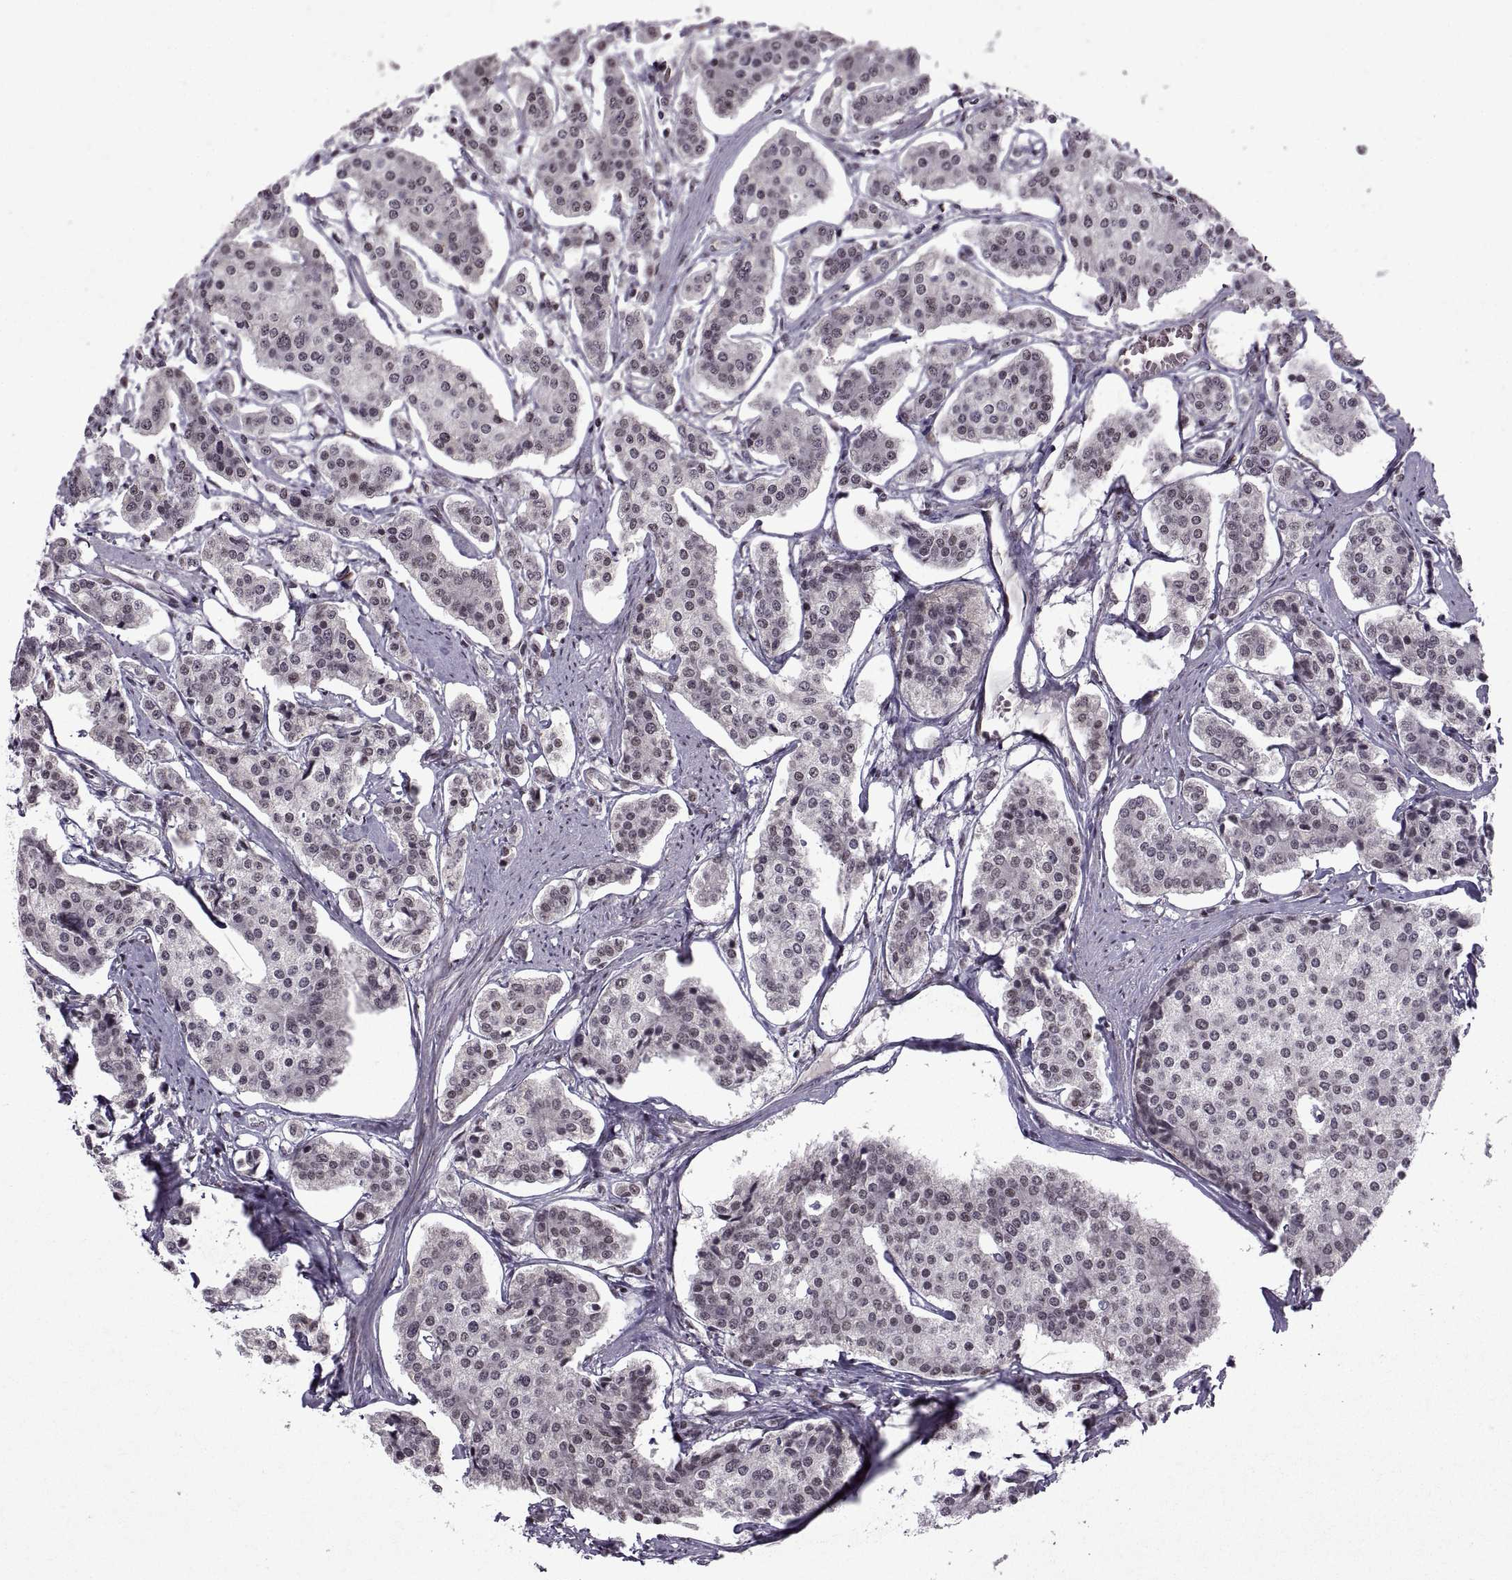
{"staining": {"intensity": "weak", "quantity": ">75%", "location": "nuclear"}, "tissue": "carcinoid", "cell_type": "Tumor cells", "image_type": "cancer", "snomed": [{"axis": "morphology", "description": "Carcinoid, malignant, NOS"}, {"axis": "topography", "description": "Small intestine"}], "caption": "Immunohistochemistry (IHC) micrograph of neoplastic tissue: human carcinoid stained using immunohistochemistry (IHC) demonstrates low levels of weak protein expression localized specifically in the nuclear of tumor cells, appearing as a nuclear brown color.", "gene": "MT1E", "patient": {"sex": "female", "age": 65}}